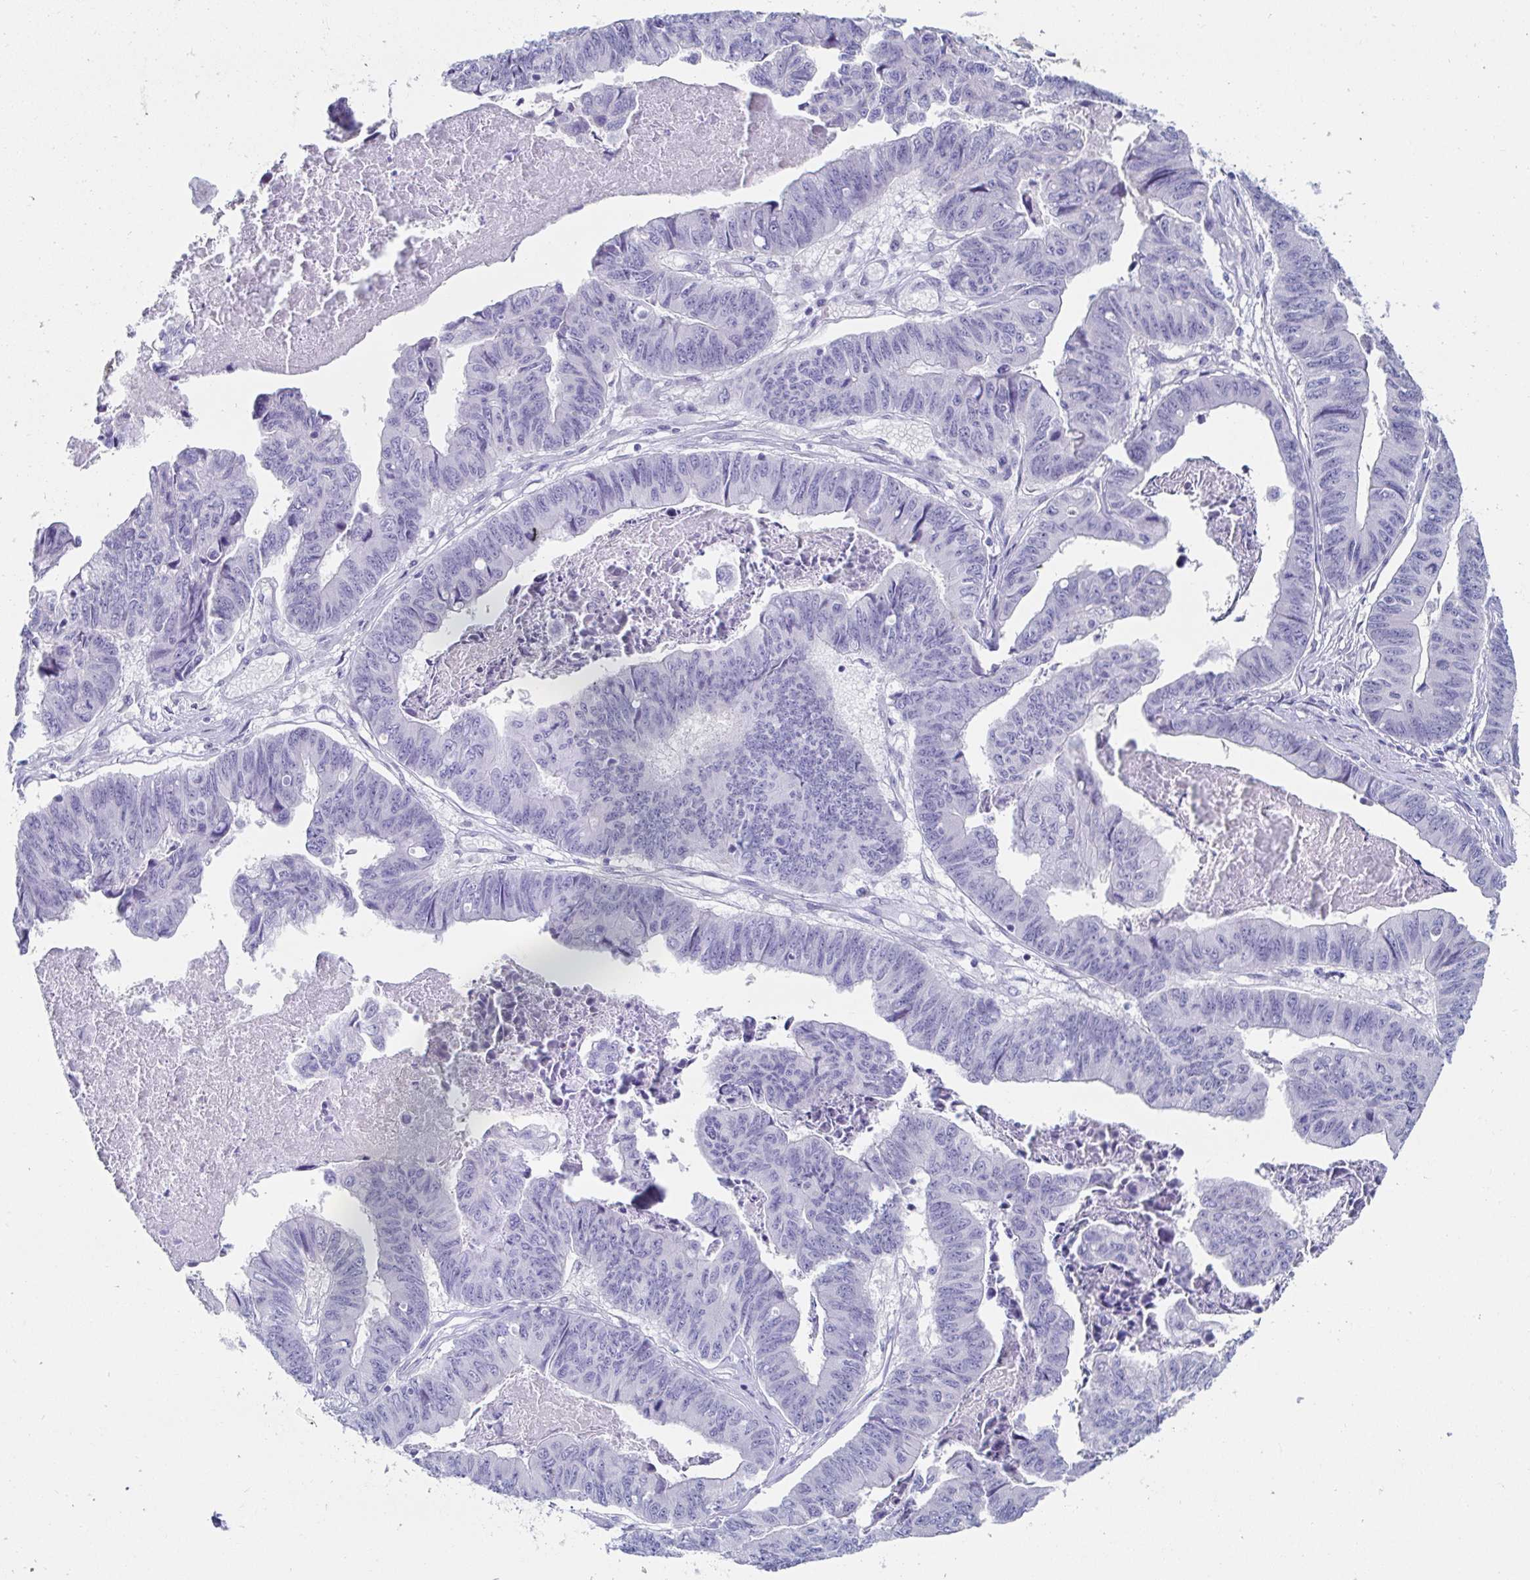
{"staining": {"intensity": "negative", "quantity": "none", "location": "none"}, "tissue": "stomach cancer", "cell_type": "Tumor cells", "image_type": "cancer", "snomed": [{"axis": "morphology", "description": "Adenocarcinoma, NOS"}, {"axis": "topography", "description": "Stomach, lower"}], "caption": "This is an immunohistochemistry (IHC) micrograph of adenocarcinoma (stomach). There is no expression in tumor cells.", "gene": "C4orf17", "patient": {"sex": "male", "age": 77}}